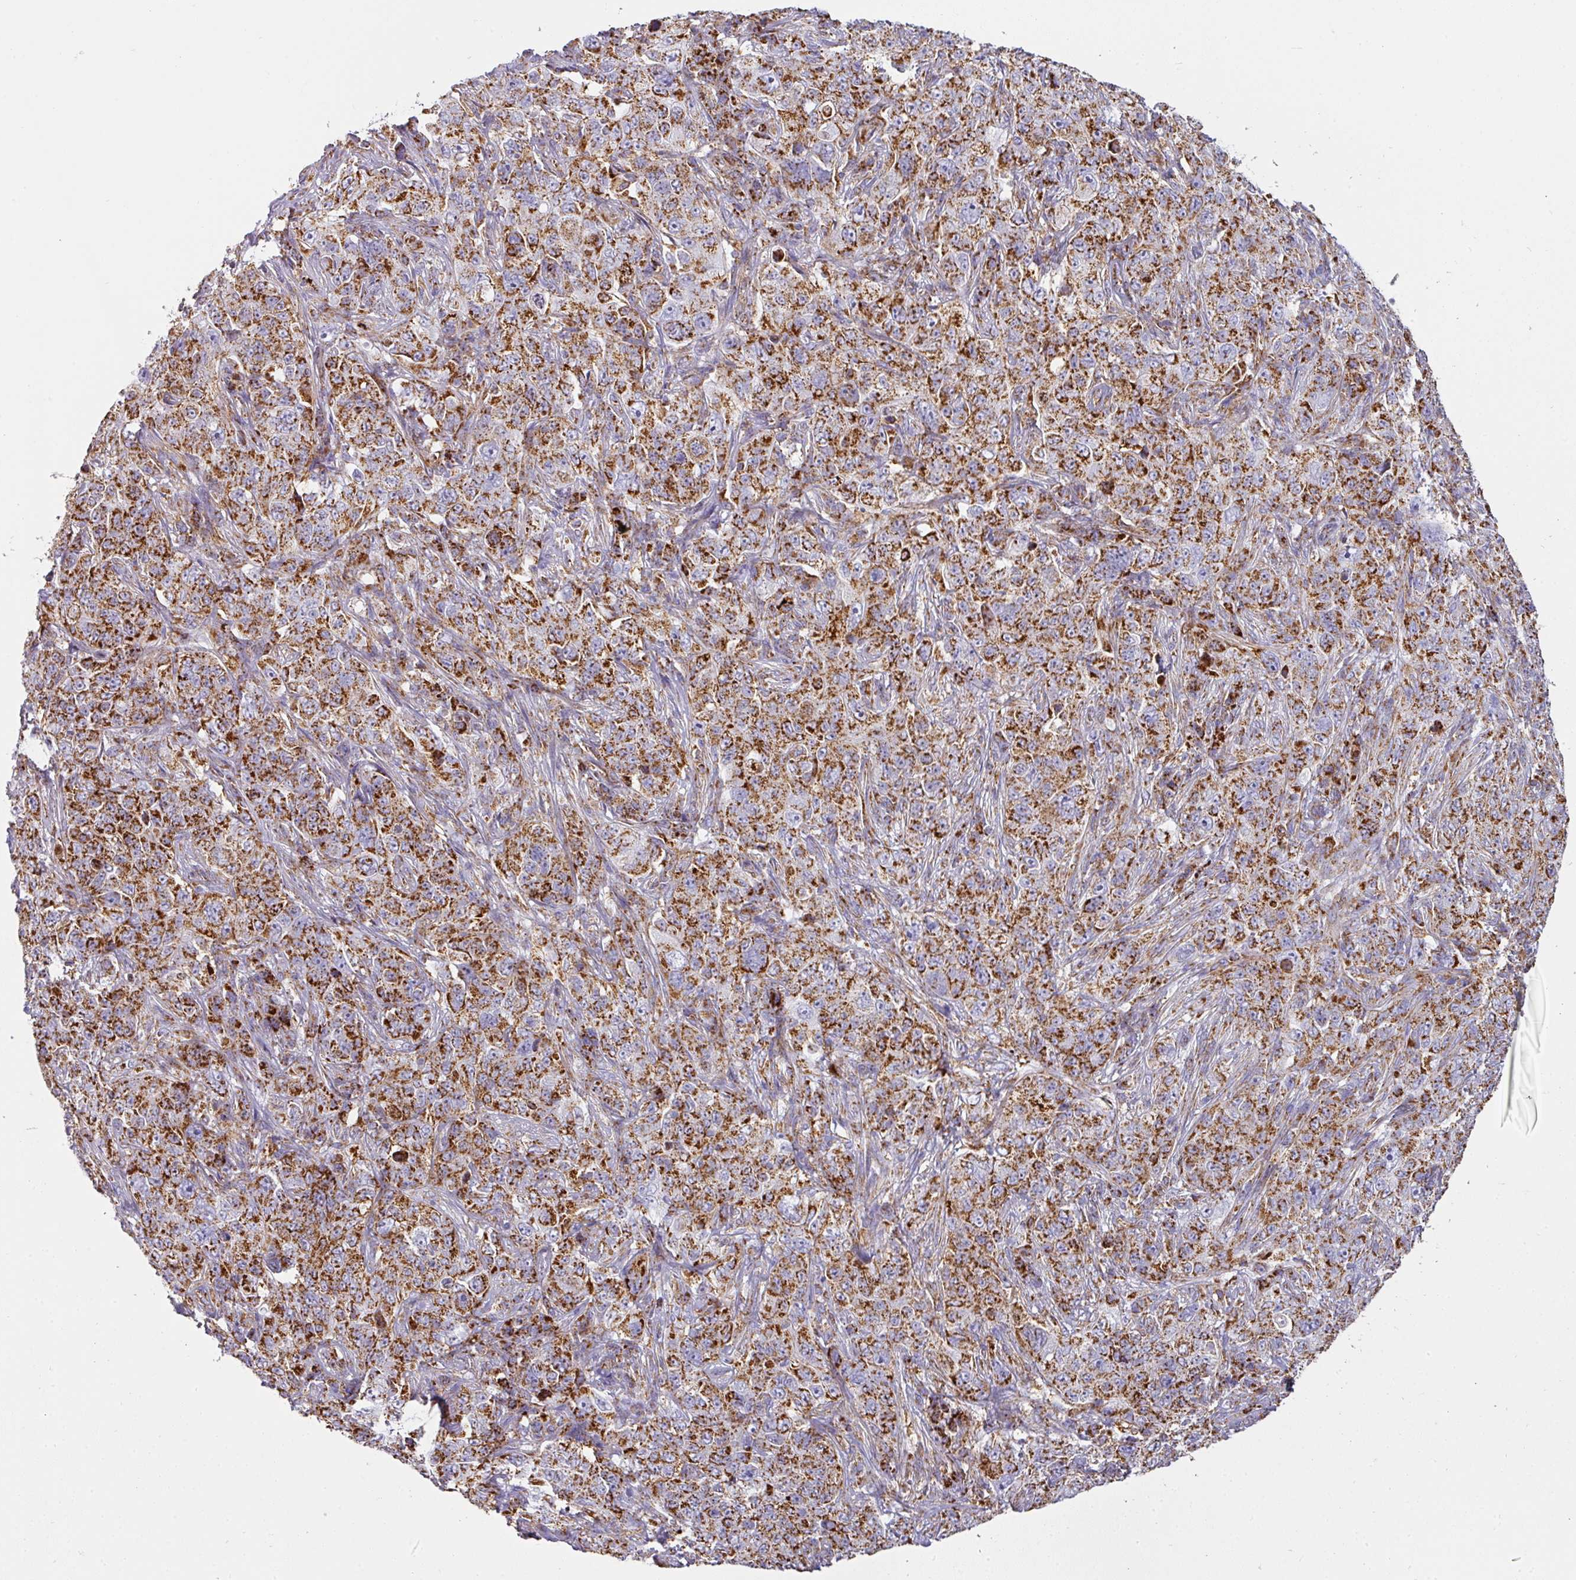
{"staining": {"intensity": "strong", "quantity": ">75%", "location": "cytoplasmic/membranous"}, "tissue": "pancreatic cancer", "cell_type": "Tumor cells", "image_type": "cancer", "snomed": [{"axis": "morphology", "description": "Adenocarcinoma, NOS"}, {"axis": "topography", "description": "Pancreas"}], "caption": "Protein staining displays strong cytoplasmic/membranous staining in approximately >75% of tumor cells in pancreatic adenocarcinoma.", "gene": "UQCRFS1", "patient": {"sex": "male", "age": 68}}